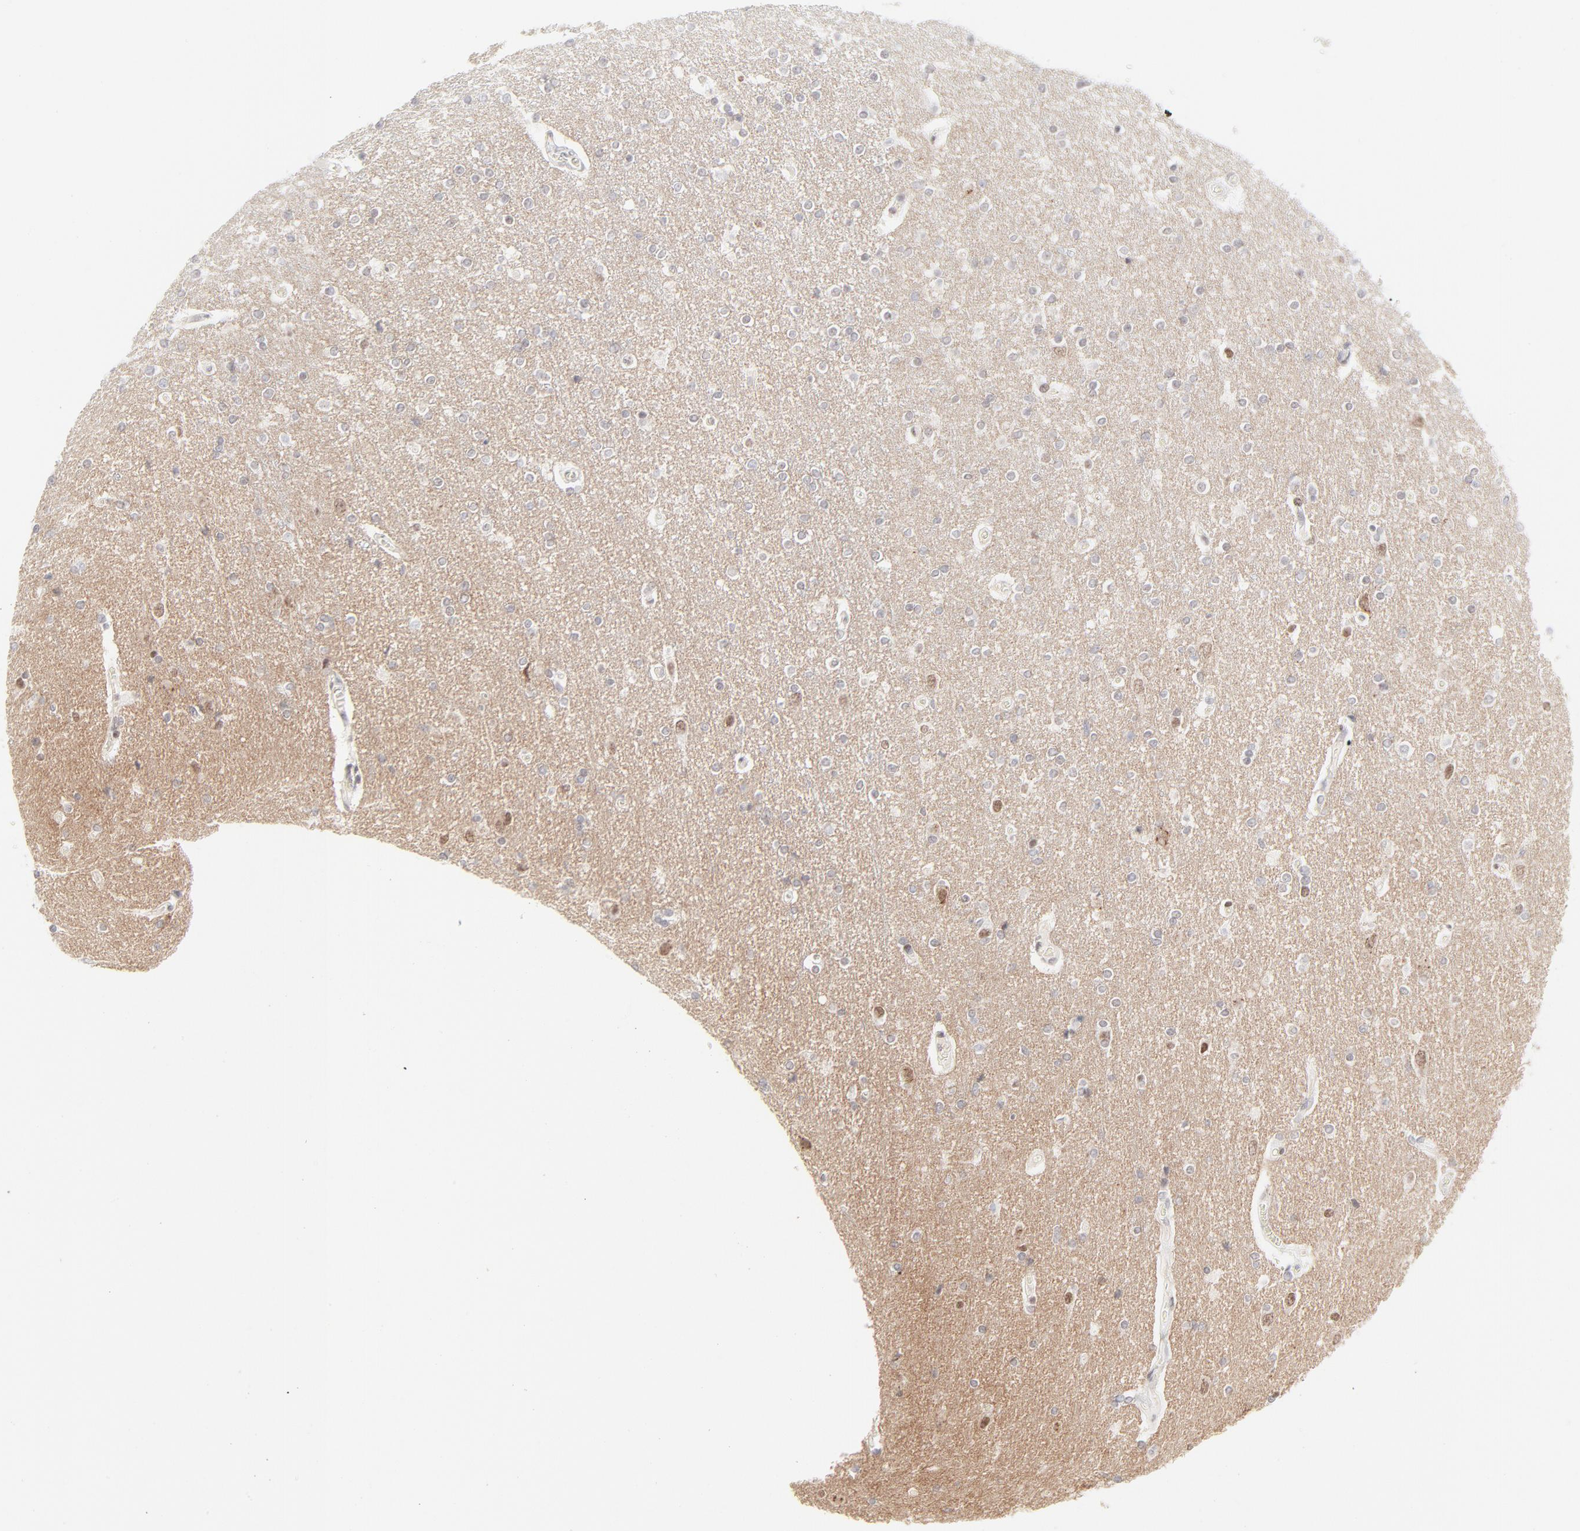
{"staining": {"intensity": "weak", "quantity": "25%-75%", "location": "cytoplasmic/membranous"}, "tissue": "caudate", "cell_type": "Glial cells", "image_type": "normal", "snomed": [{"axis": "morphology", "description": "Normal tissue, NOS"}, {"axis": "topography", "description": "Lateral ventricle wall"}], "caption": "IHC staining of unremarkable caudate, which exhibits low levels of weak cytoplasmic/membranous positivity in approximately 25%-75% of glial cells indicating weak cytoplasmic/membranous protein positivity. The staining was performed using DAB (brown) for protein detection and nuclei were counterstained in hematoxylin (blue).", "gene": "PRKCB", "patient": {"sex": "female", "age": 54}}